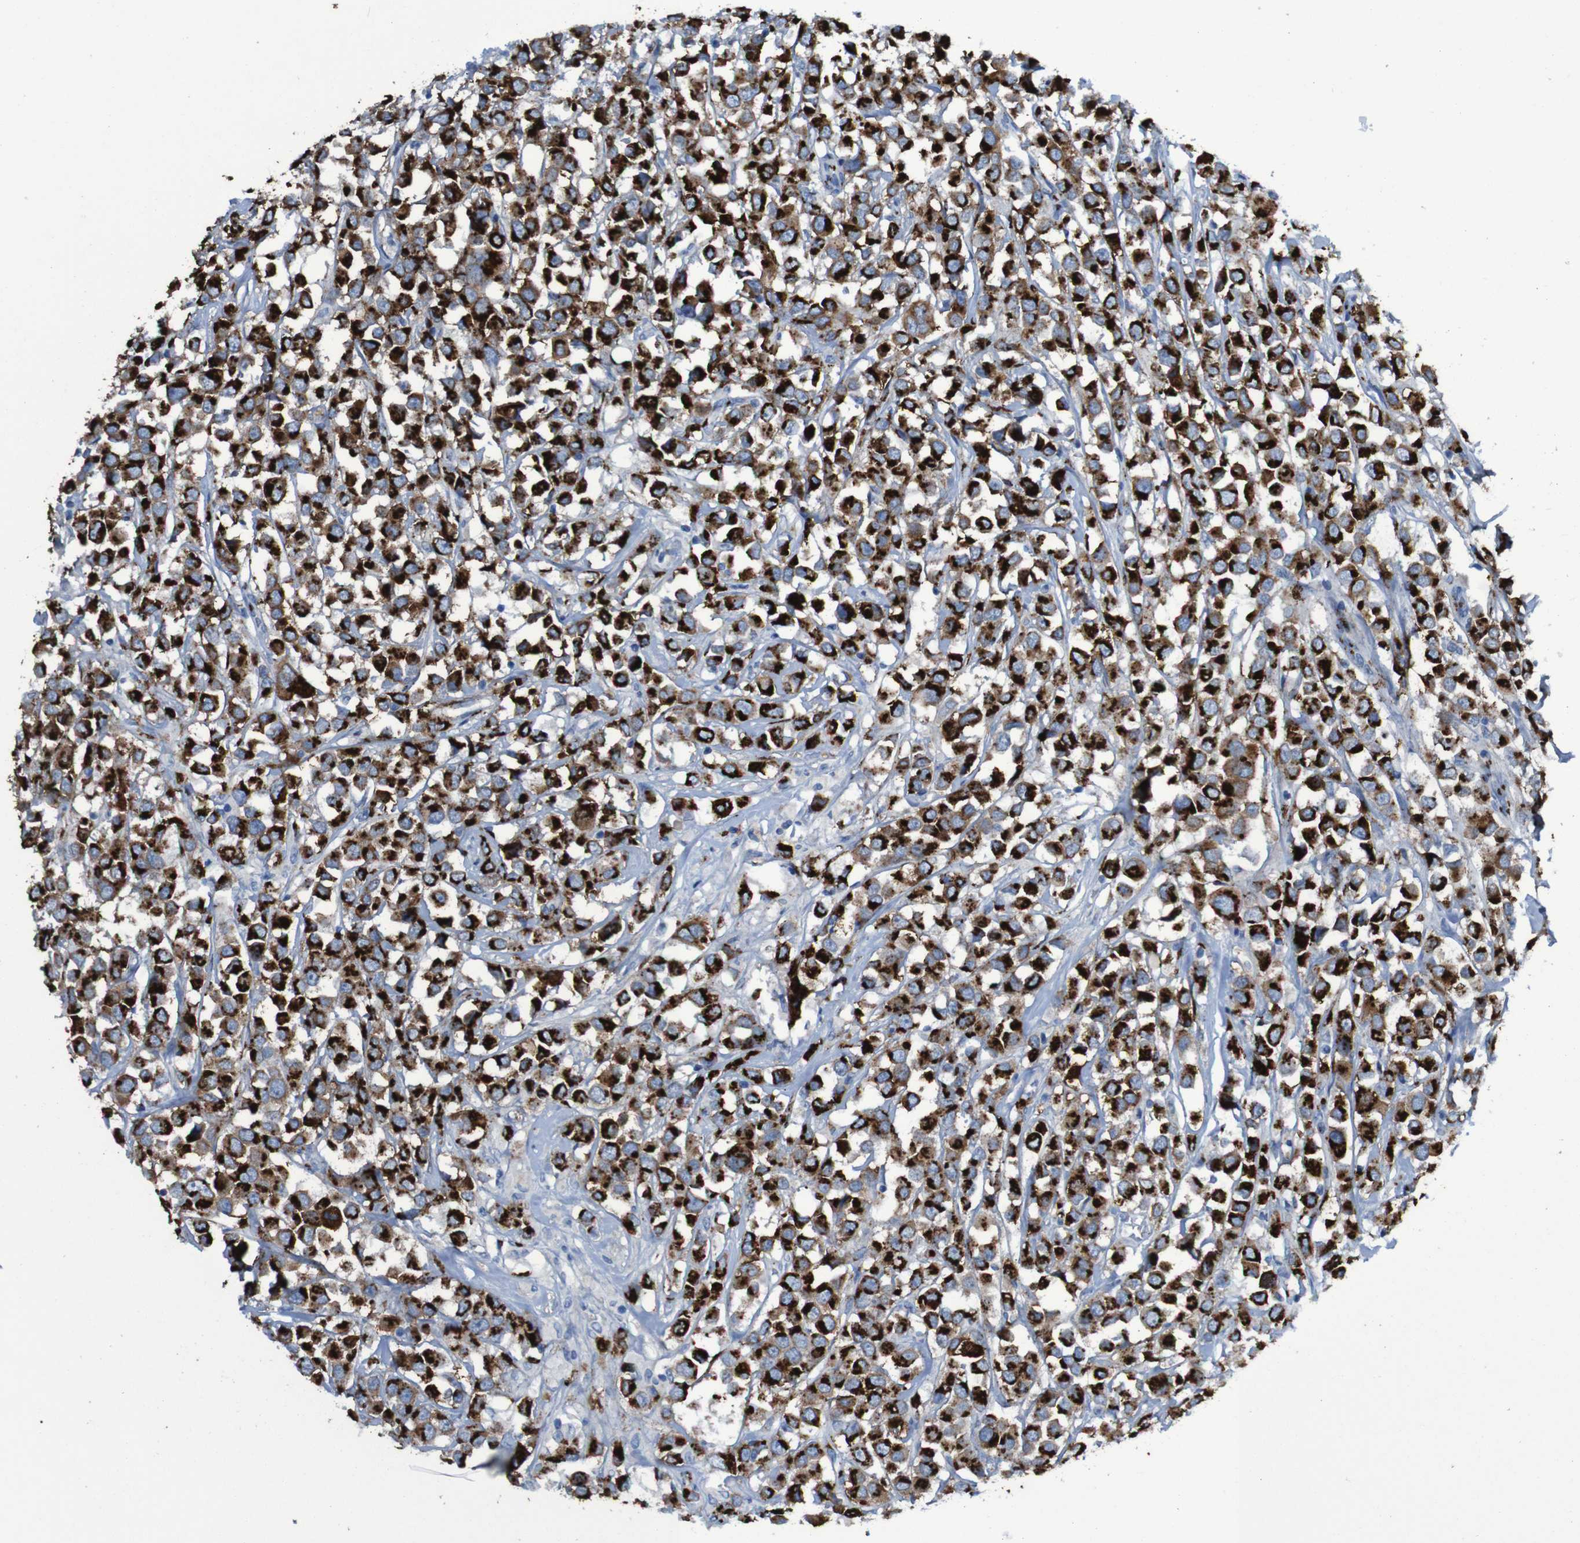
{"staining": {"intensity": "strong", "quantity": ">75%", "location": "cytoplasmic/membranous"}, "tissue": "breast cancer", "cell_type": "Tumor cells", "image_type": "cancer", "snomed": [{"axis": "morphology", "description": "Duct carcinoma"}, {"axis": "topography", "description": "Breast"}], "caption": "A photomicrograph of human intraductal carcinoma (breast) stained for a protein shows strong cytoplasmic/membranous brown staining in tumor cells. (DAB IHC with brightfield microscopy, high magnification).", "gene": "GOLM1", "patient": {"sex": "female", "age": 61}}